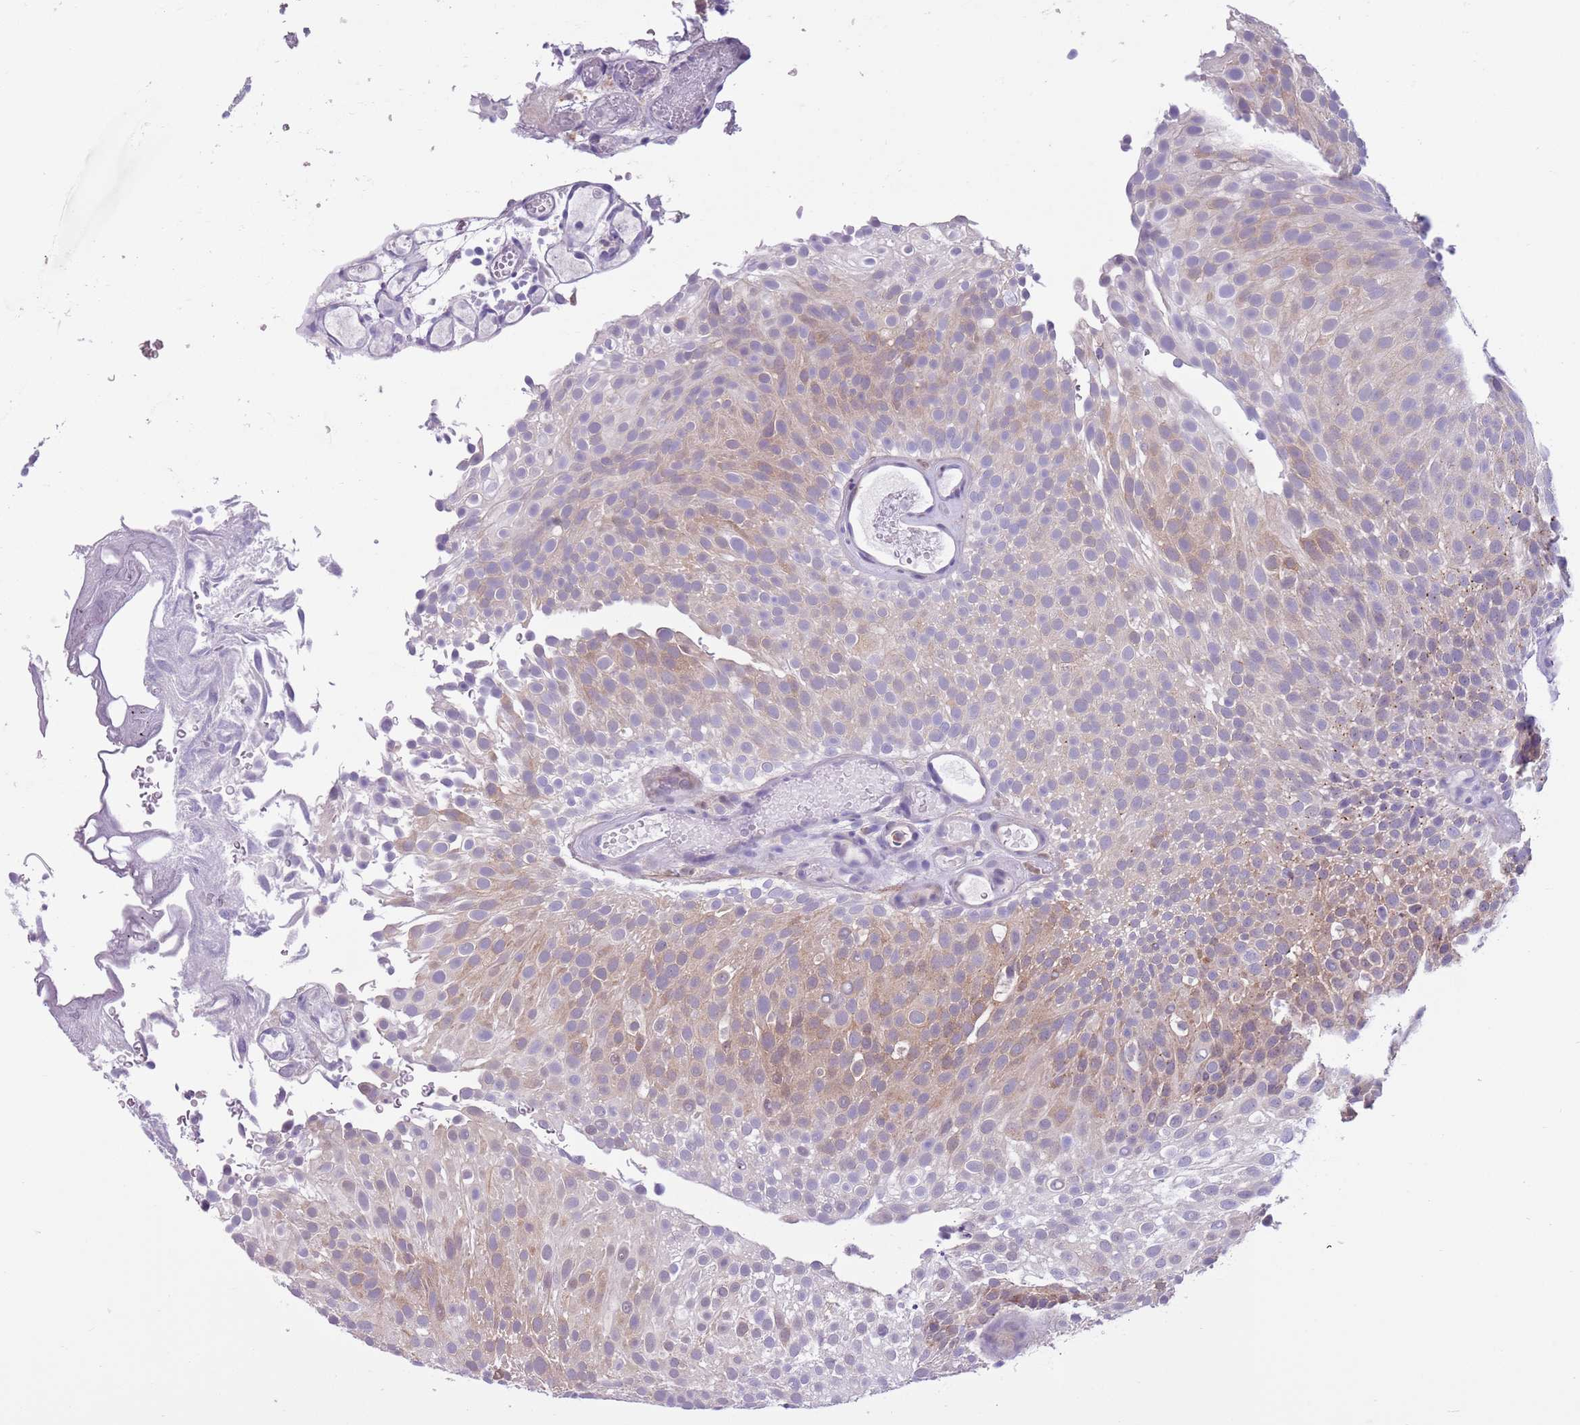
{"staining": {"intensity": "weak", "quantity": "25%-75%", "location": "cytoplasmic/membranous"}, "tissue": "urothelial cancer", "cell_type": "Tumor cells", "image_type": "cancer", "snomed": [{"axis": "morphology", "description": "Urothelial carcinoma, Low grade"}, {"axis": "topography", "description": "Urinary bladder"}], "caption": "IHC (DAB (3,3'-diaminobenzidine)) staining of human urothelial cancer demonstrates weak cytoplasmic/membranous protein positivity in approximately 25%-75% of tumor cells.", "gene": "PFKFB2", "patient": {"sex": "male", "age": 78}}